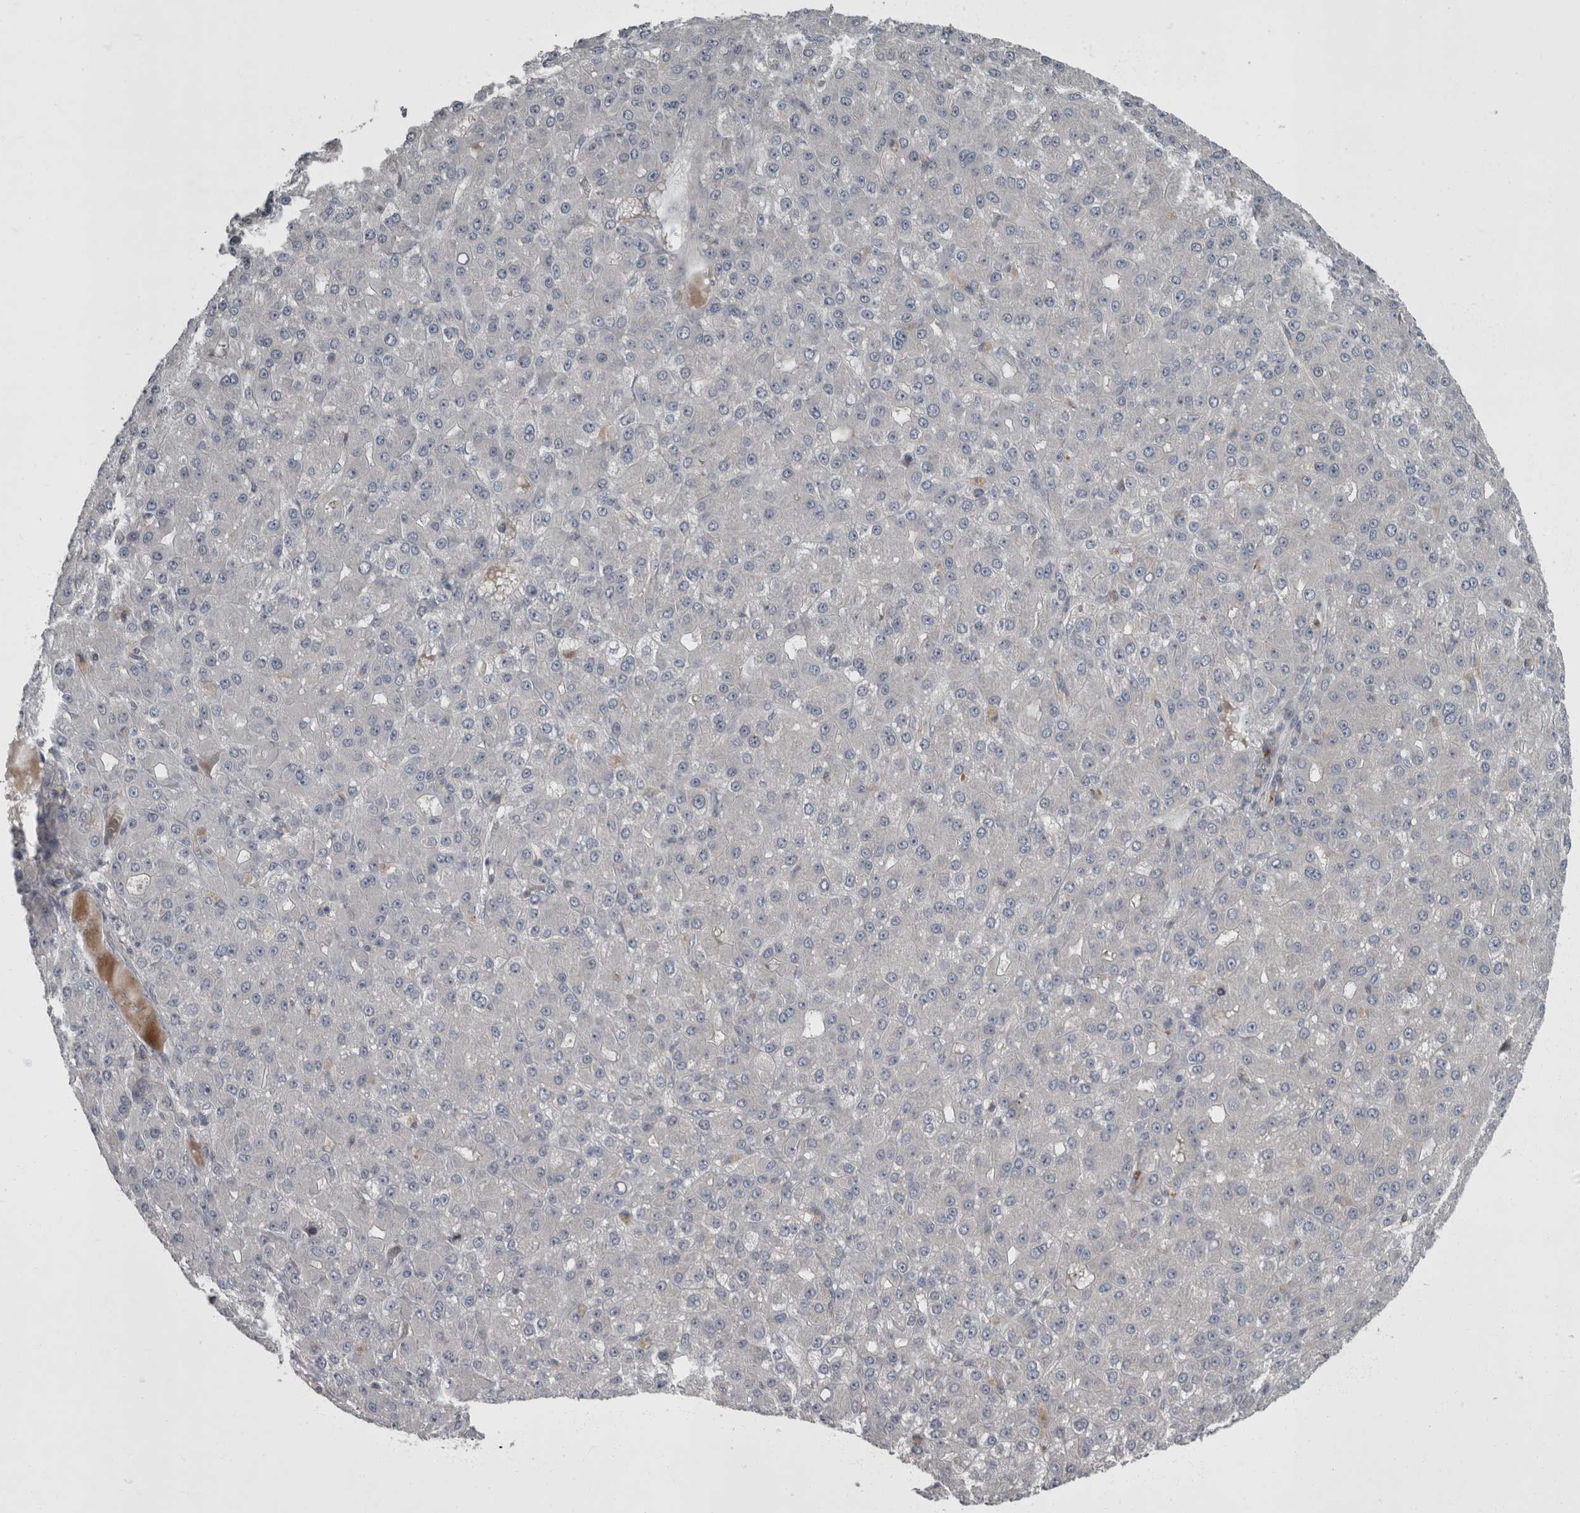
{"staining": {"intensity": "negative", "quantity": "none", "location": "none"}, "tissue": "liver cancer", "cell_type": "Tumor cells", "image_type": "cancer", "snomed": [{"axis": "morphology", "description": "Carcinoma, Hepatocellular, NOS"}, {"axis": "topography", "description": "Liver"}], "caption": "A photomicrograph of human liver cancer (hepatocellular carcinoma) is negative for staining in tumor cells.", "gene": "CDC42BPG", "patient": {"sex": "male", "age": 67}}